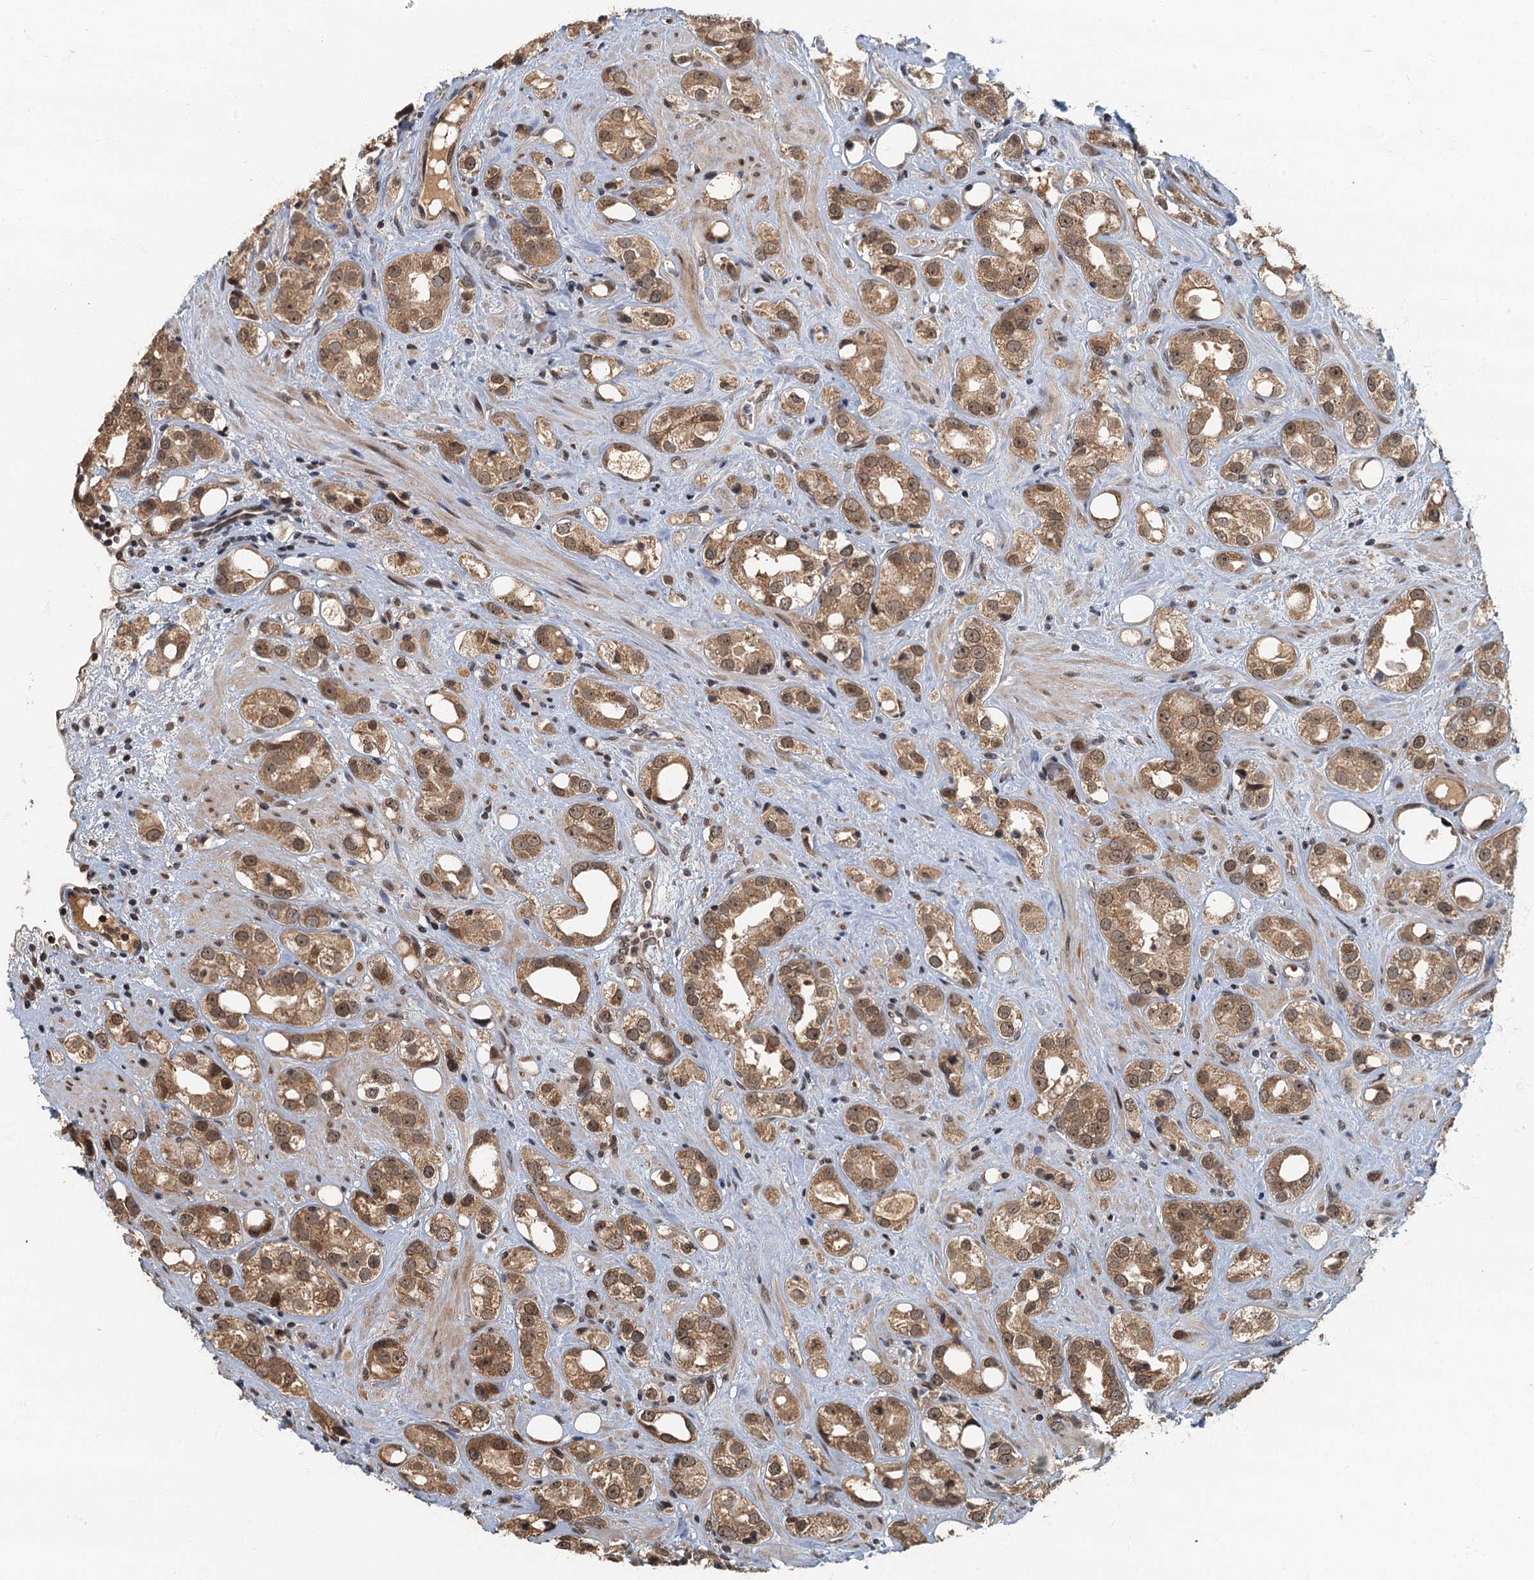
{"staining": {"intensity": "moderate", "quantity": ">75%", "location": "cytoplasmic/membranous,nuclear"}, "tissue": "prostate cancer", "cell_type": "Tumor cells", "image_type": "cancer", "snomed": [{"axis": "morphology", "description": "Adenocarcinoma, NOS"}, {"axis": "topography", "description": "Prostate"}], "caption": "A medium amount of moderate cytoplasmic/membranous and nuclear expression is appreciated in about >75% of tumor cells in prostate cancer tissue.", "gene": "CKAP2L", "patient": {"sex": "male", "age": 79}}